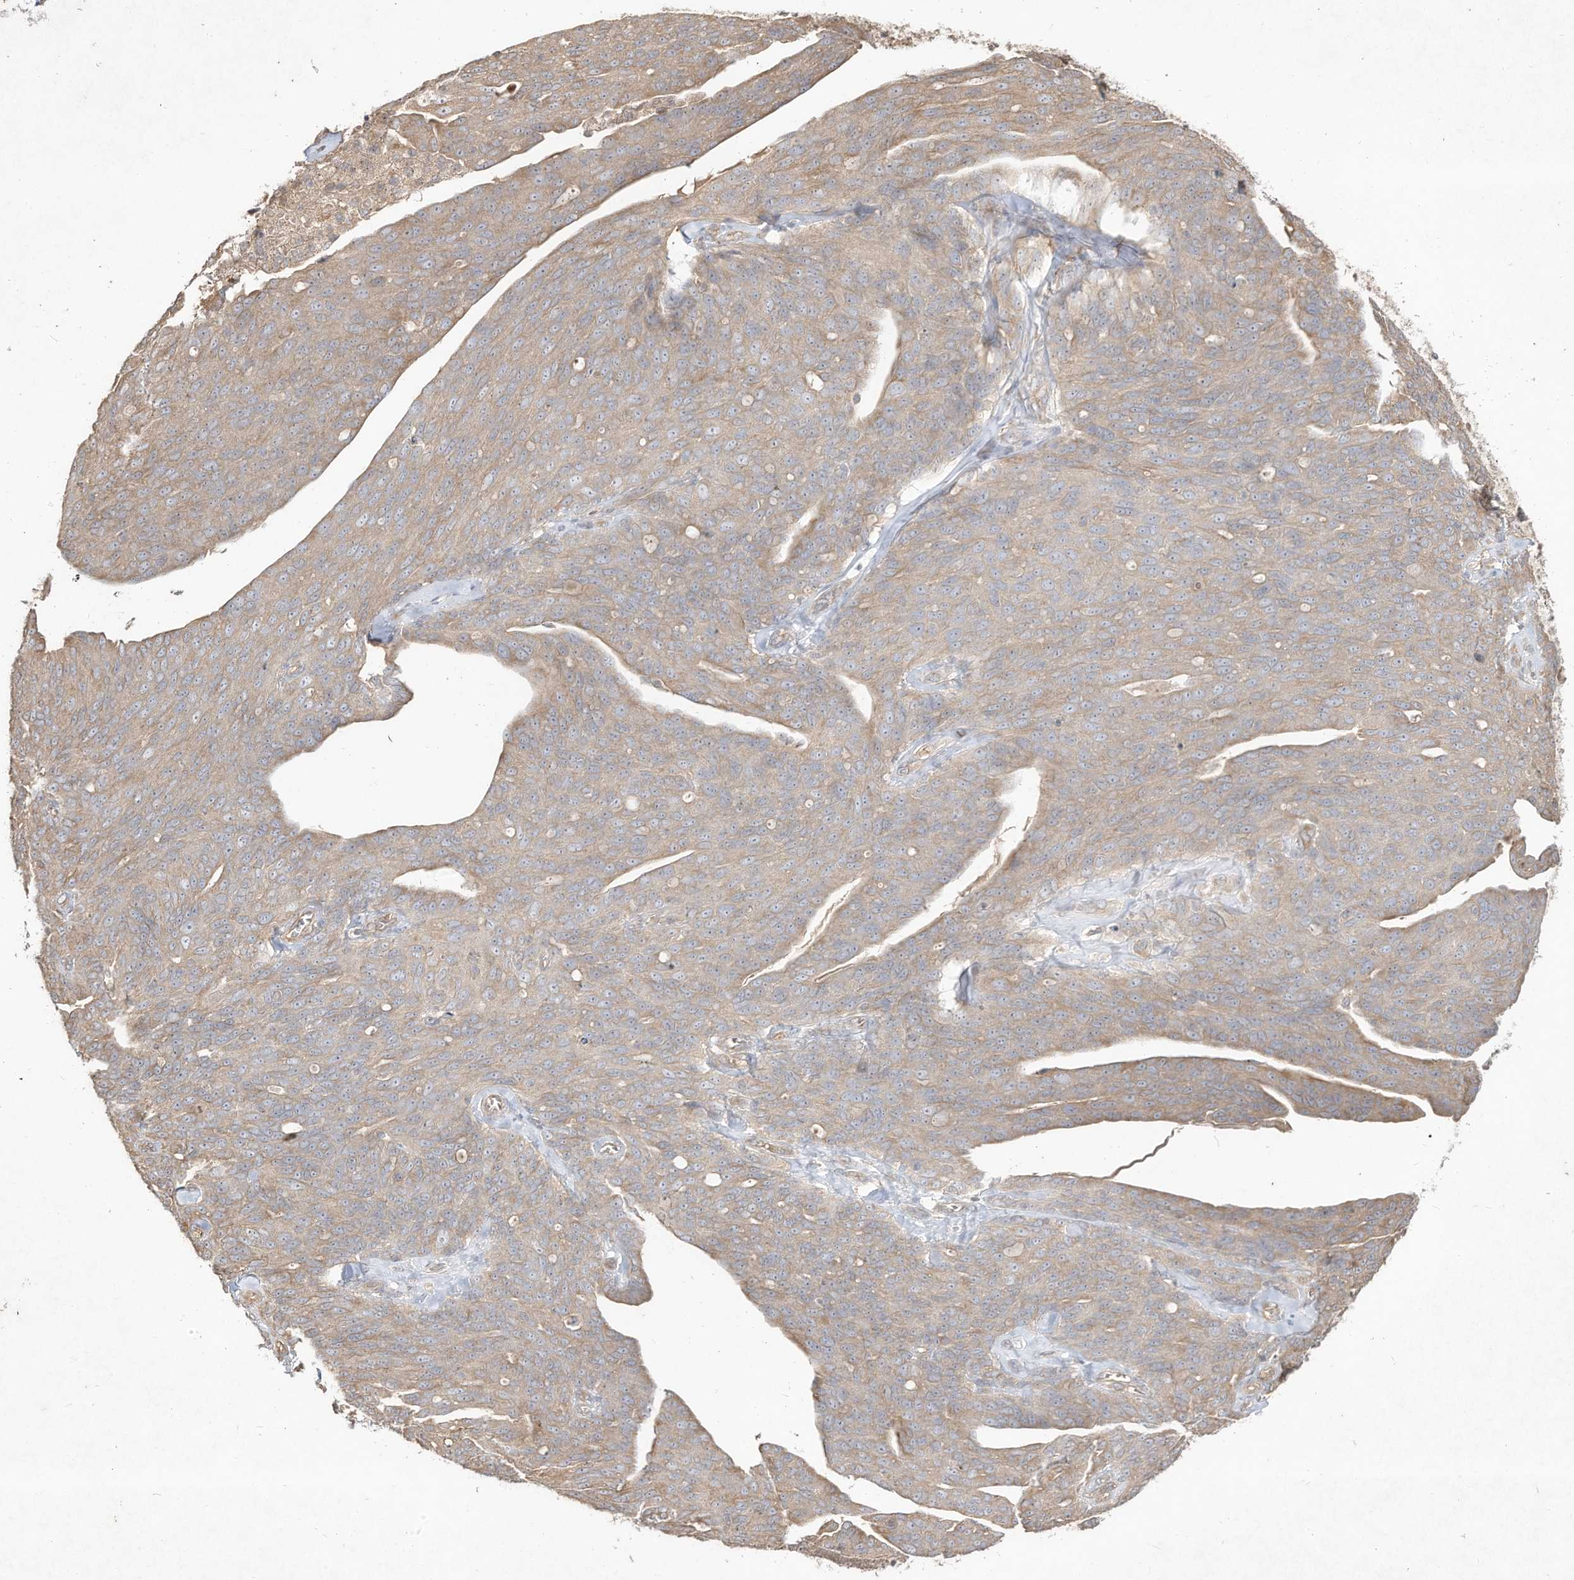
{"staining": {"intensity": "weak", "quantity": "<25%", "location": "cytoplasmic/membranous"}, "tissue": "ovarian cancer", "cell_type": "Tumor cells", "image_type": "cancer", "snomed": [{"axis": "morphology", "description": "Carcinoma, endometroid"}, {"axis": "topography", "description": "Ovary"}], "caption": "Immunohistochemistry (IHC) histopathology image of neoplastic tissue: ovarian cancer stained with DAB (3,3'-diaminobenzidine) reveals no significant protein staining in tumor cells.", "gene": "DYNC1I2", "patient": {"sex": "female", "age": 60}}